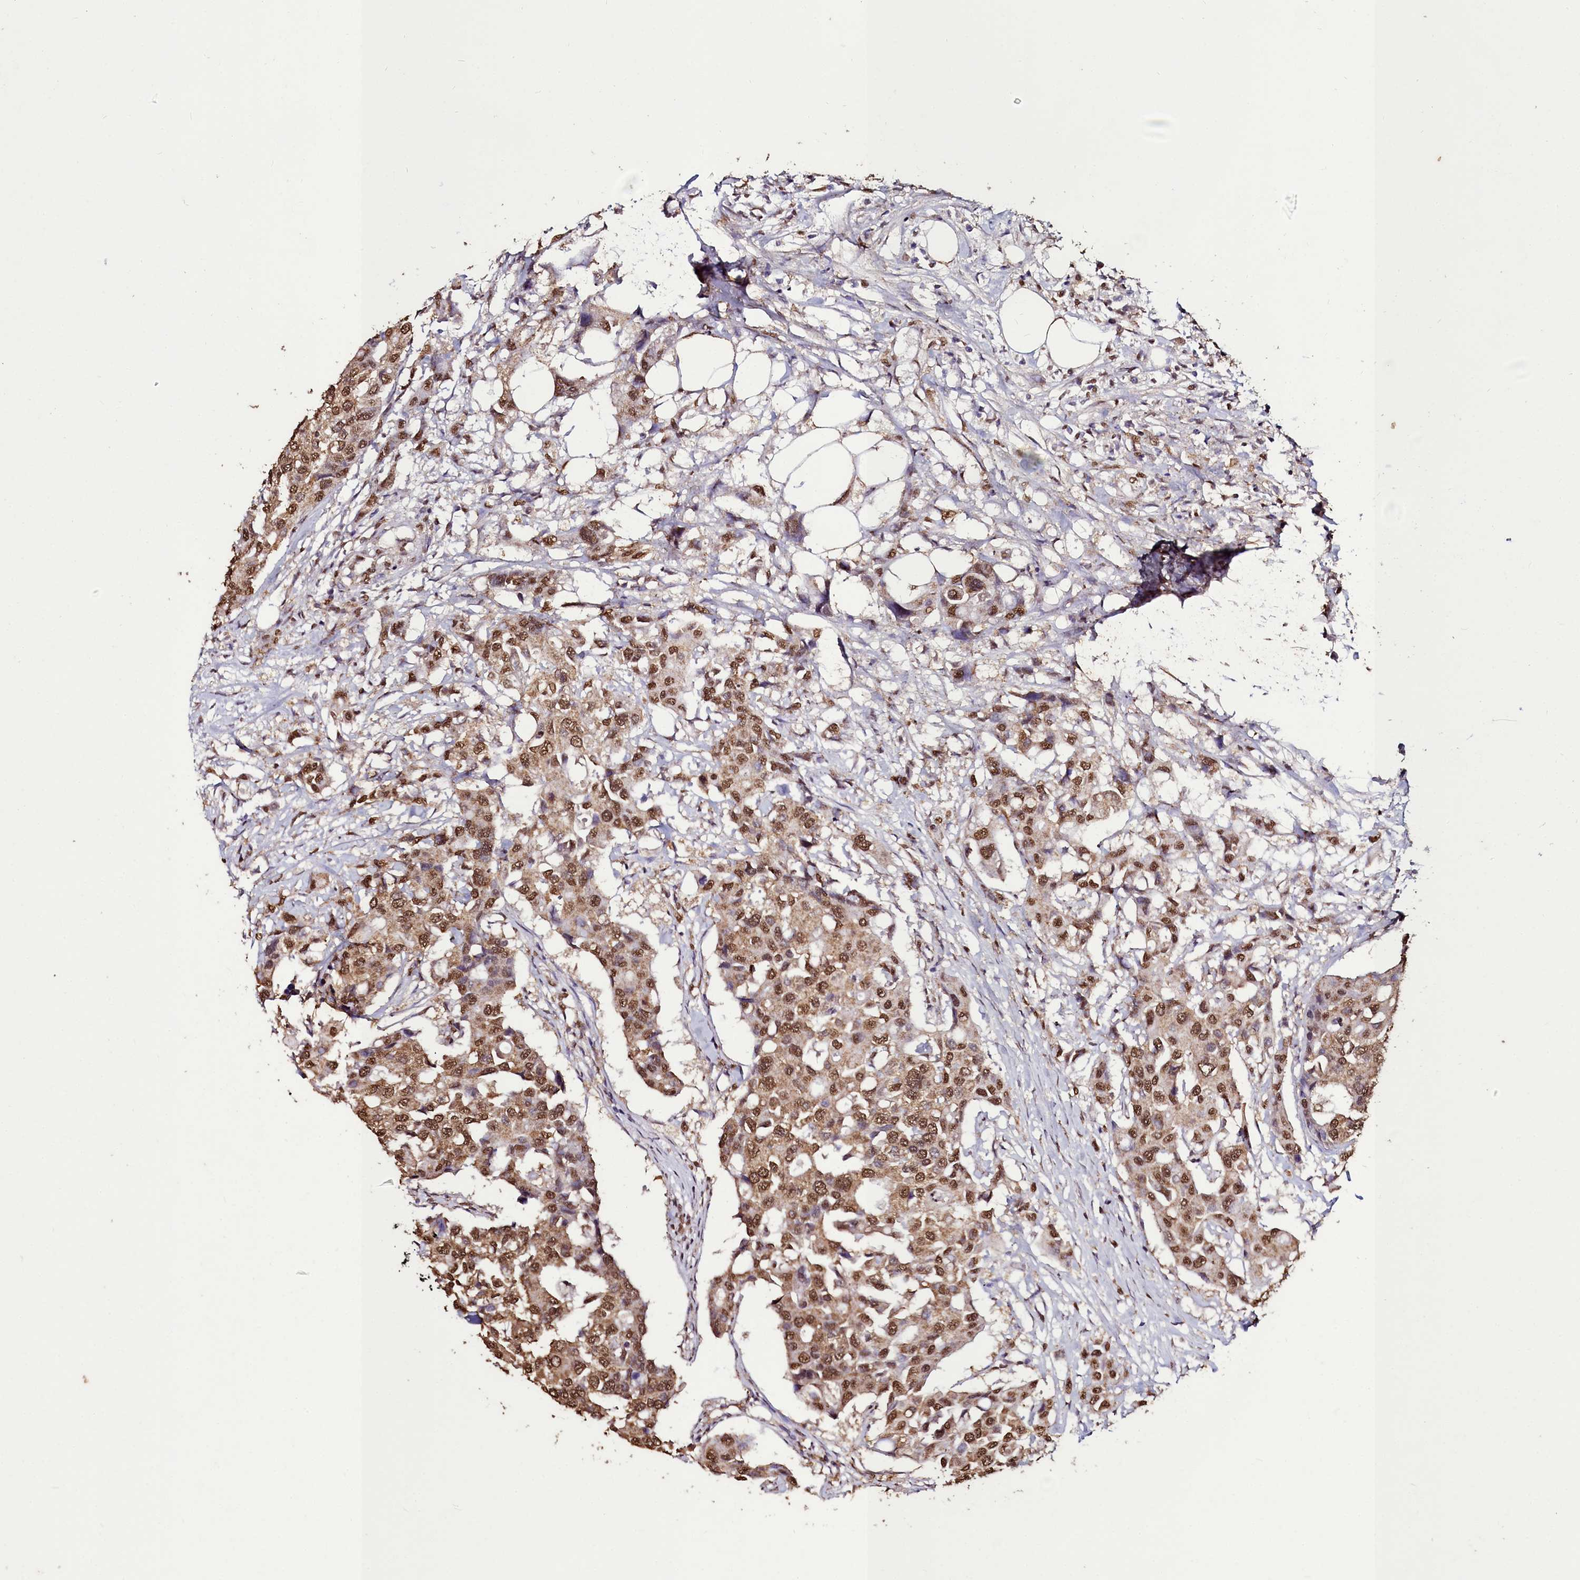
{"staining": {"intensity": "moderate", "quantity": ">75%", "location": "cytoplasmic/membranous,nuclear"}, "tissue": "colorectal cancer", "cell_type": "Tumor cells", "image_type": "cancer", "snomed": [{"axis": "morphology", "description": "Adenocarcinoma, NOS"}, {"axis": "topography", "description": "Colon"}], "caption": "A medium amount of moderate cytoplasmic/membranous and nuclear staining is identified in about >75% of tumor cells in colorectal adenocarcinoma tissue.", "gene": "TRIP6", "patient": {"sex": "male", "age": 77}}